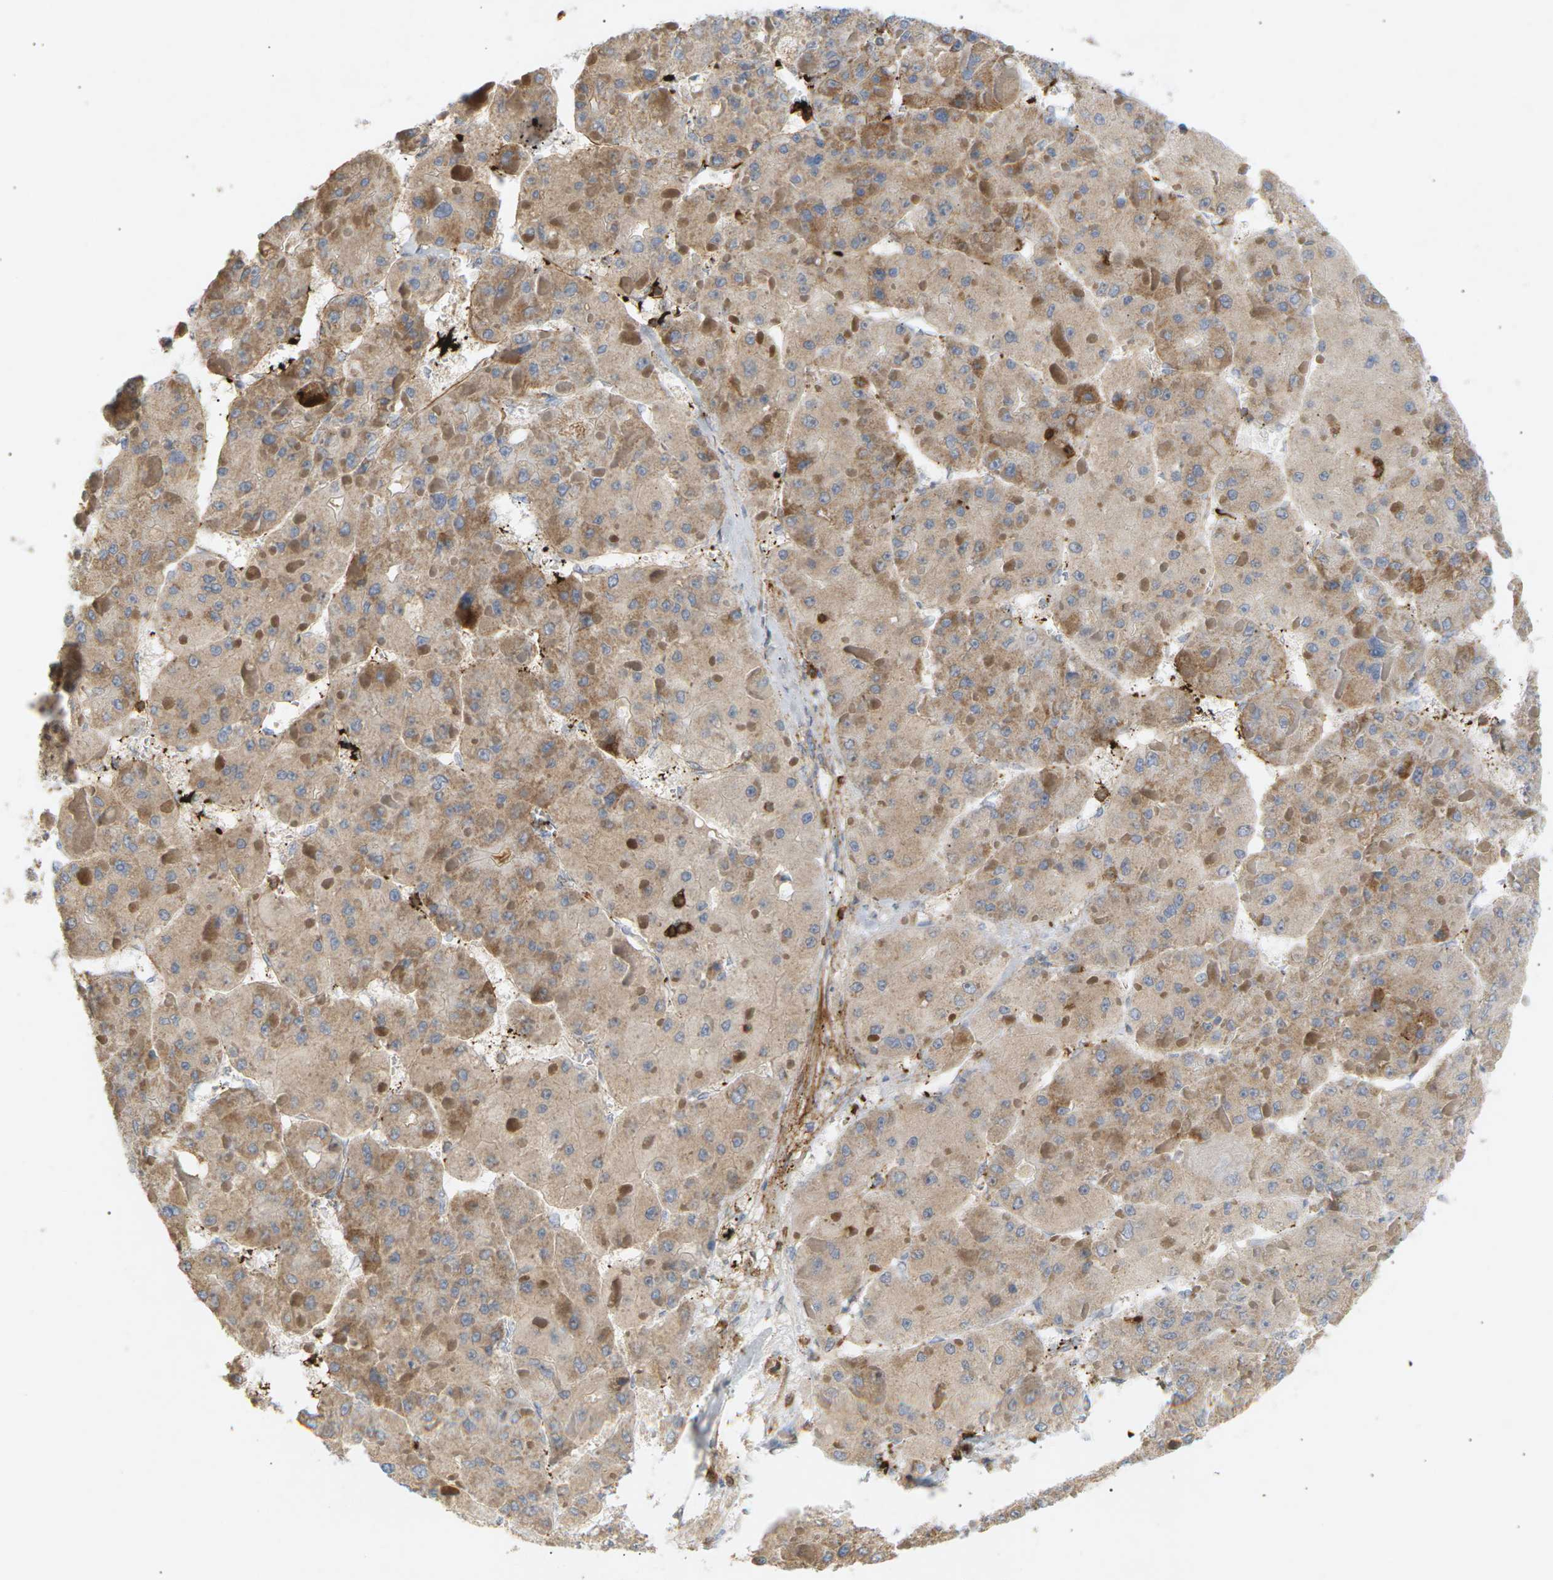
{"staining": {"intensity": "moderate", "quantity": ">75%", "location": "cytoplasmic/membranous"}, "tissue": "liver cancer", "cell_type": "Tumor cells", "image_type": "cancer", "snomed": [{"axis": "morphology", "description": "Carcinoma, Hepatocellular, NOS"}, {"axis": "topography", "description": "Liver"}], "caption": "The immunohistochemical stain labels moderate cytoplasmic/membranous positivity in tumor cells of liver cancer tissue.", "gene": "LIME1", "patient": {"sex": "female", "age": 73}}